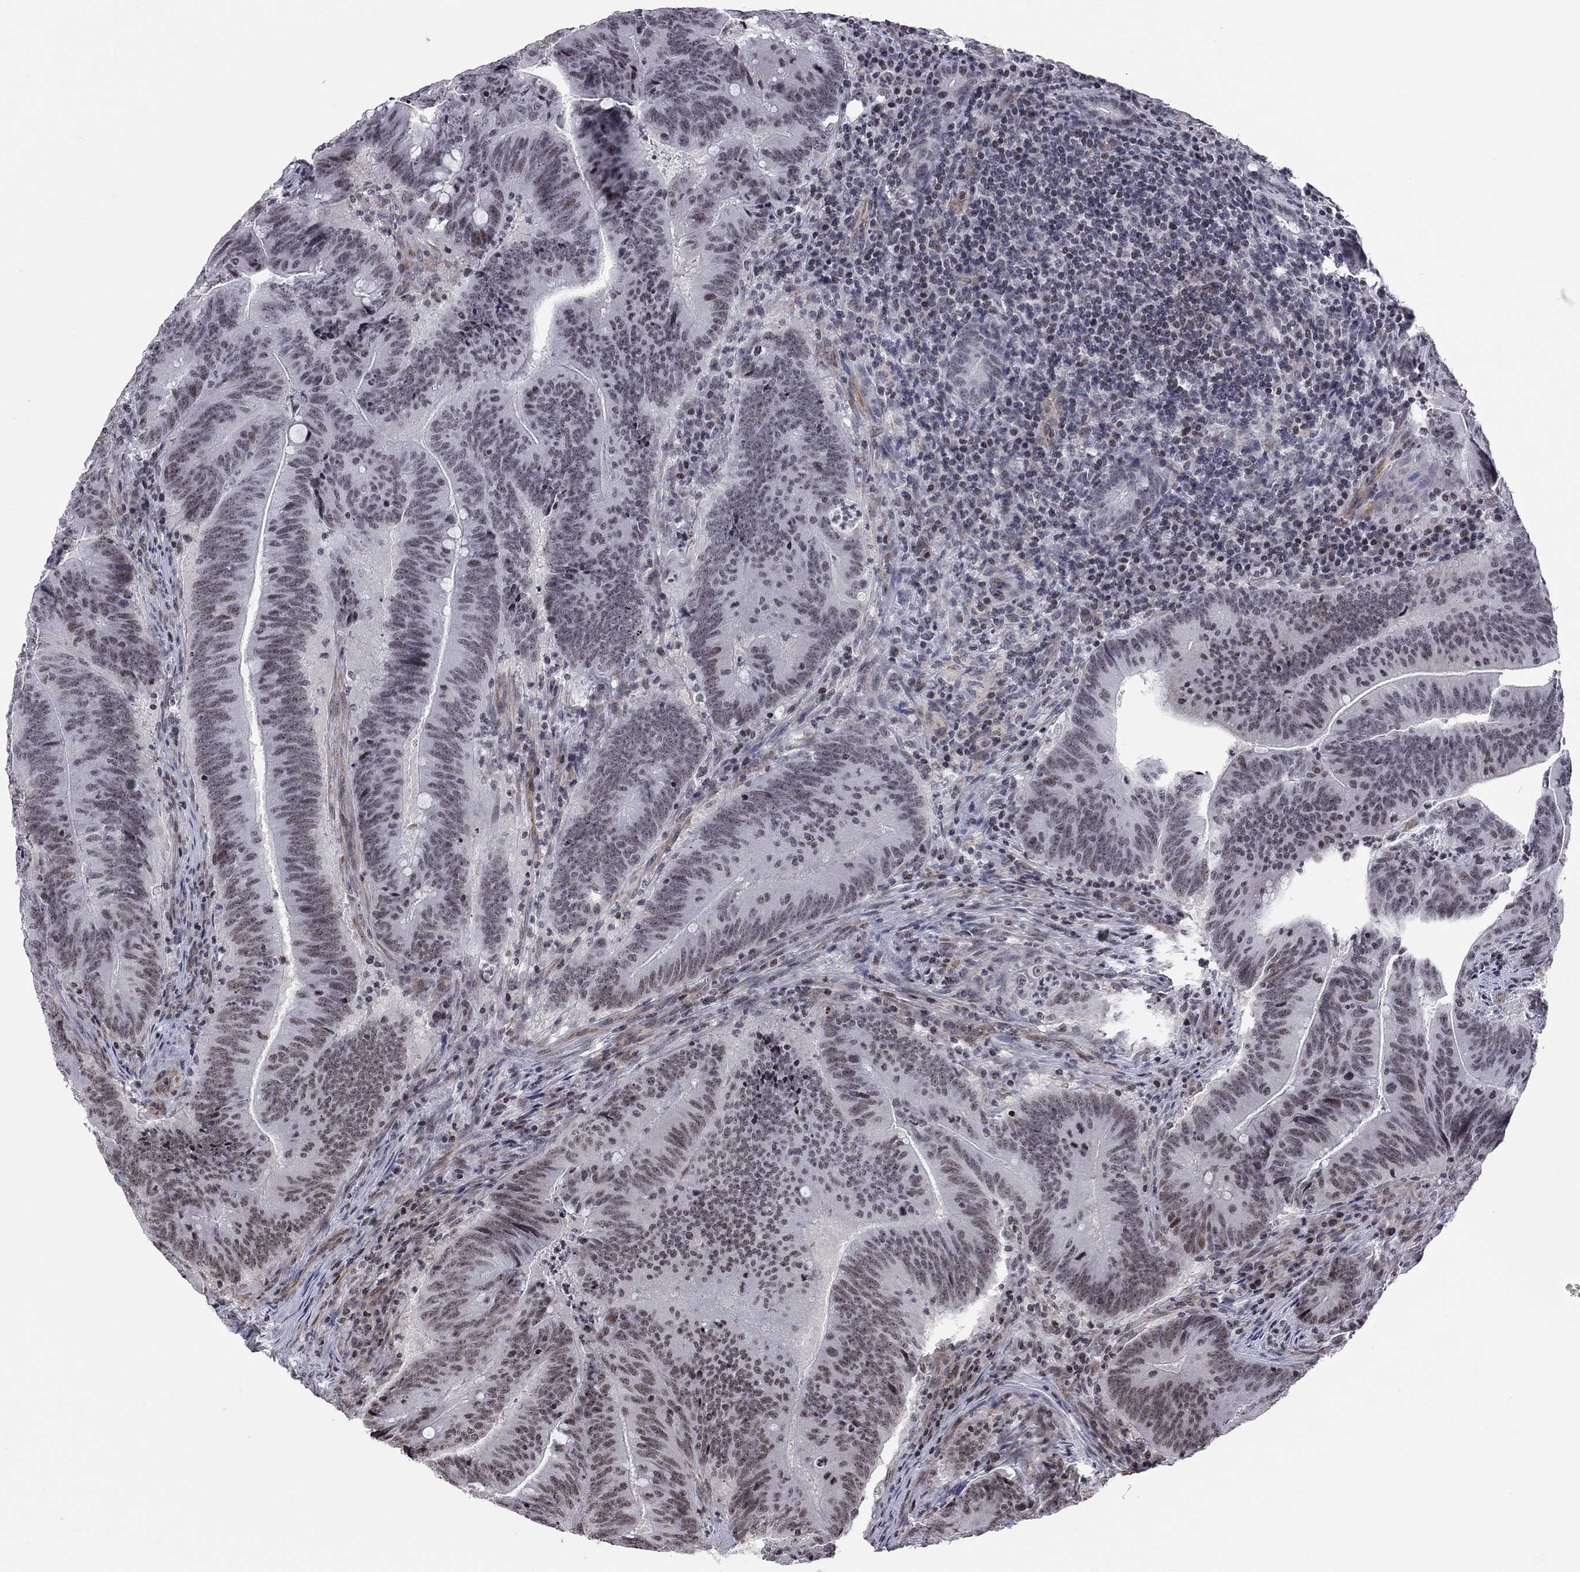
{"staining": {"intensity": "negative", "quantity": "none", "location": "none"}, "tissue": "colorectal cancer", "cell_type": "Tumor cells", "image_type": "cancer", "snomed": [{"axis": "morphology", "description": "Adenocarcinoma, NOS"}, {"axis": "topography", "description": "Colon"}], "caption": "Tumor cells show no significant protein positivity in colorectal cancer (adenocarcinoma).", "gene": "MTNR1B", "patient": {"sex": "female", "age": 87}}